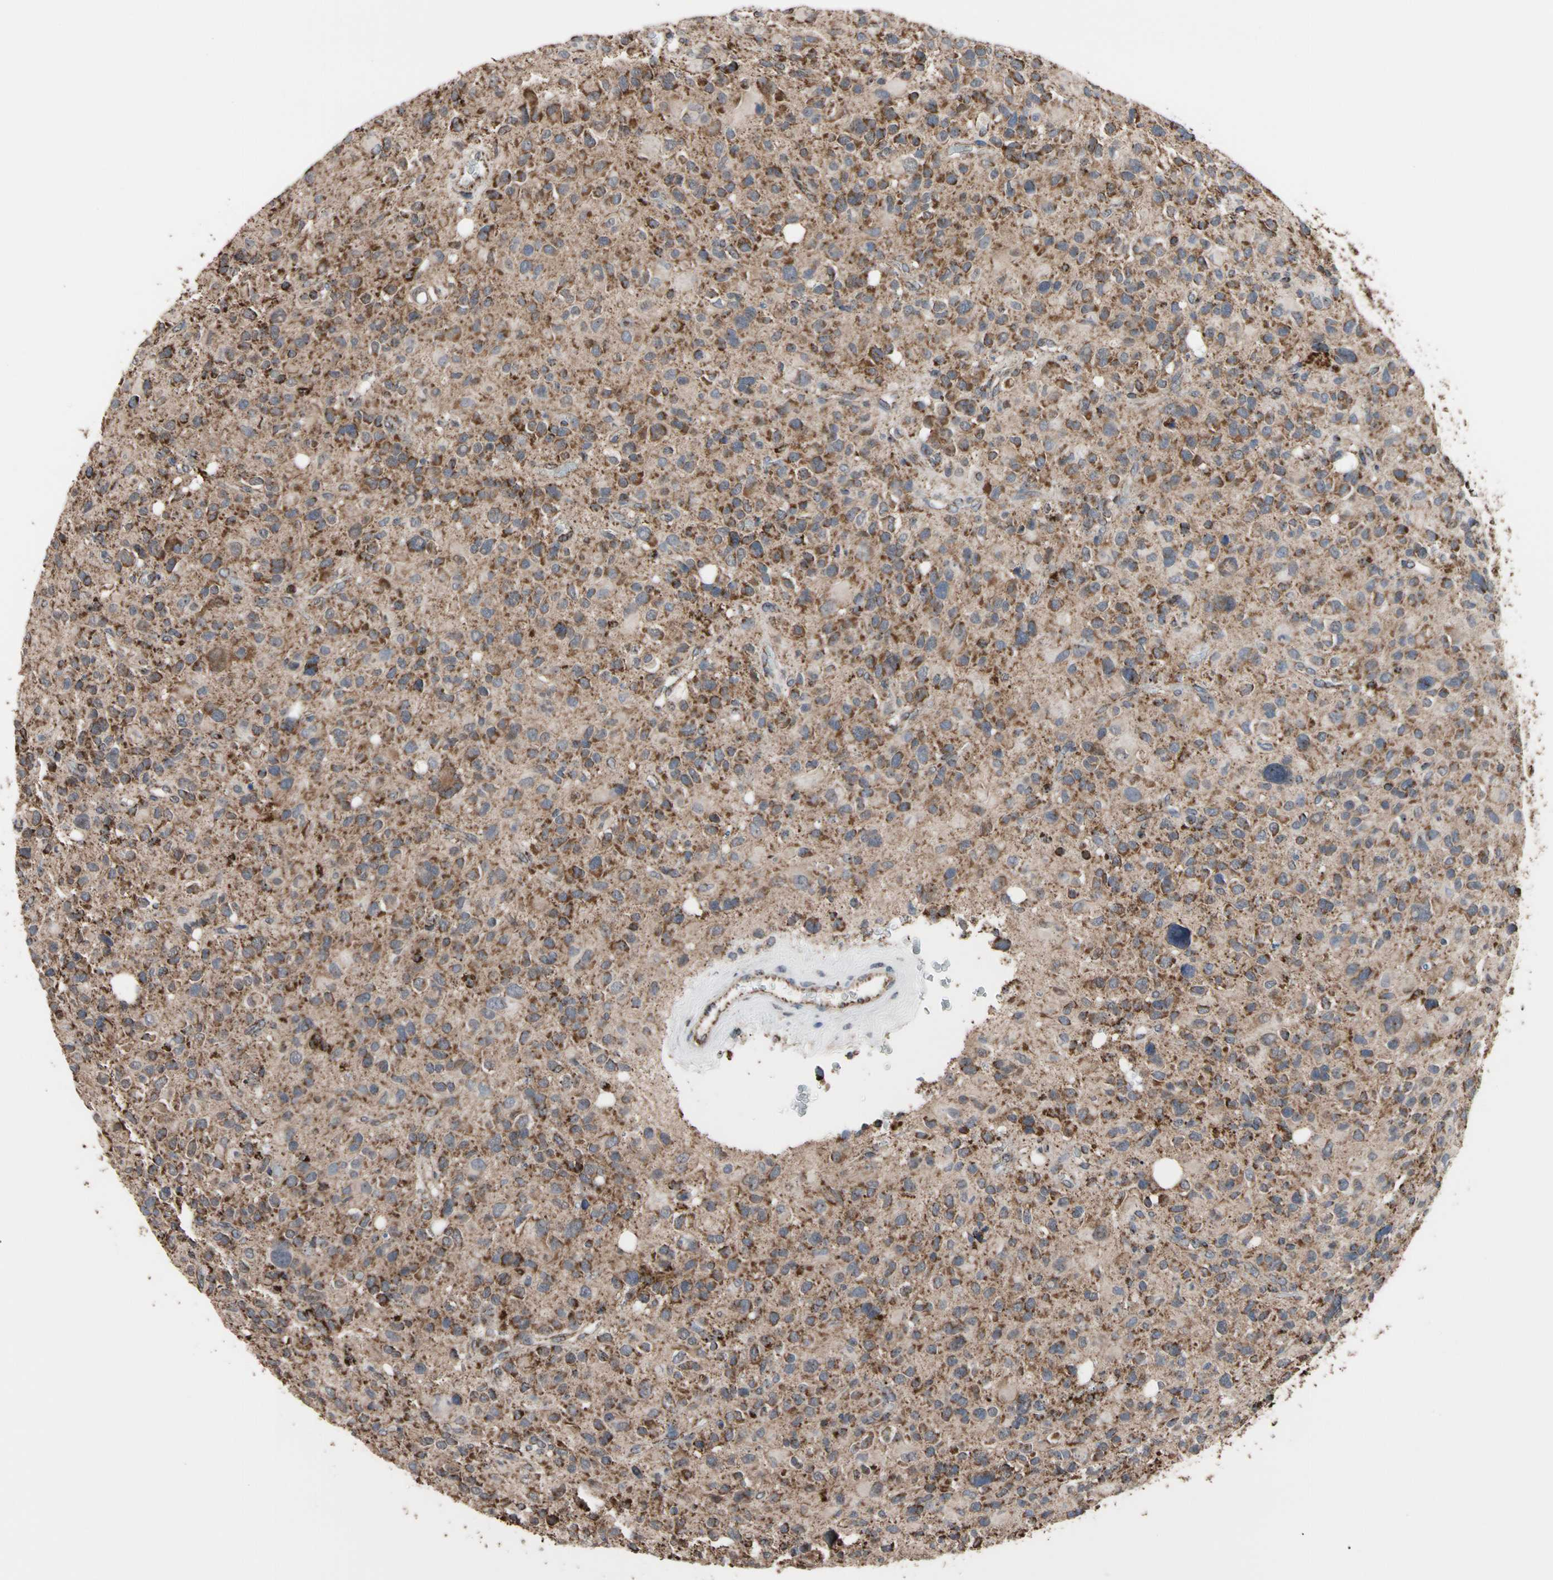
{"staining": {"intensity": "moderate", "quantity": ">75%", "location": "cytoplasmic/membranous"}, "tissue": "glioma", "cell_type": "Tumor cells", "image_type": "cancer", "snomed": [{"axis": "morphology", "description": "Glioma, malignant, High grade"}, {"axis": "topography", "description": "Brain"}], "caption": "This is an image of IHC staining of glioma, which shows moderate expression in the cytoplasmic/membranous of tumor cells.", "gene": "FAM110B", "patient": {"sex": "male", "age": 48}}